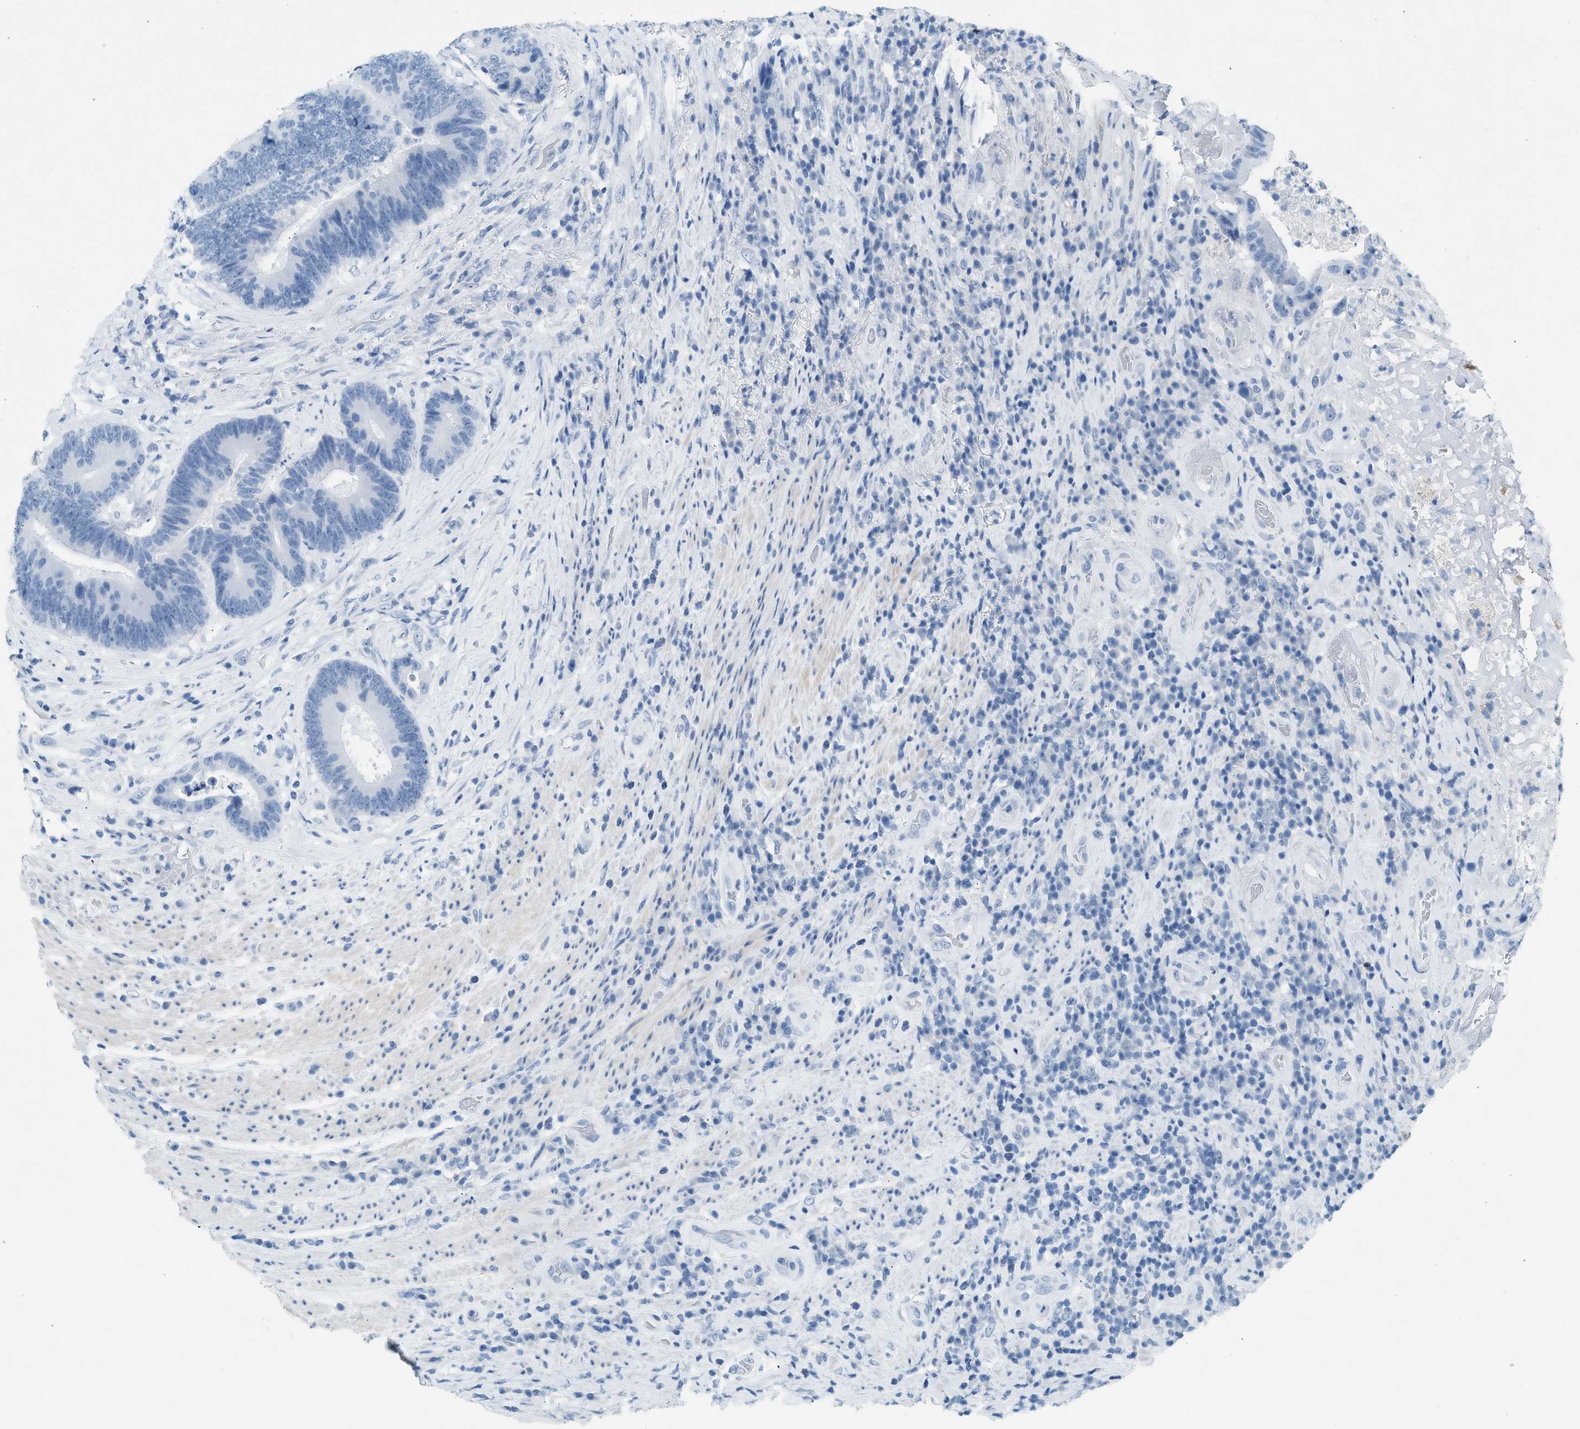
{"staining": {"intensity": "negative", "quantity": "none", "location": "none"}, "tissue": "colorectal cancer", "cell_type": "Tumor cells", "image_type": "cancer", "snomed": [{"axis": "morphology", "description": "Adenocarcinoma, NOS"}, {"axis": "topography", "description": "Rectum"}], "caption": "Colorectal cancer (adenocarcinoma) stained for a protein using IHC displays no expression tumor cells.", "gene": "HHATL", "patient": {"sex": "female", "age": 89}}